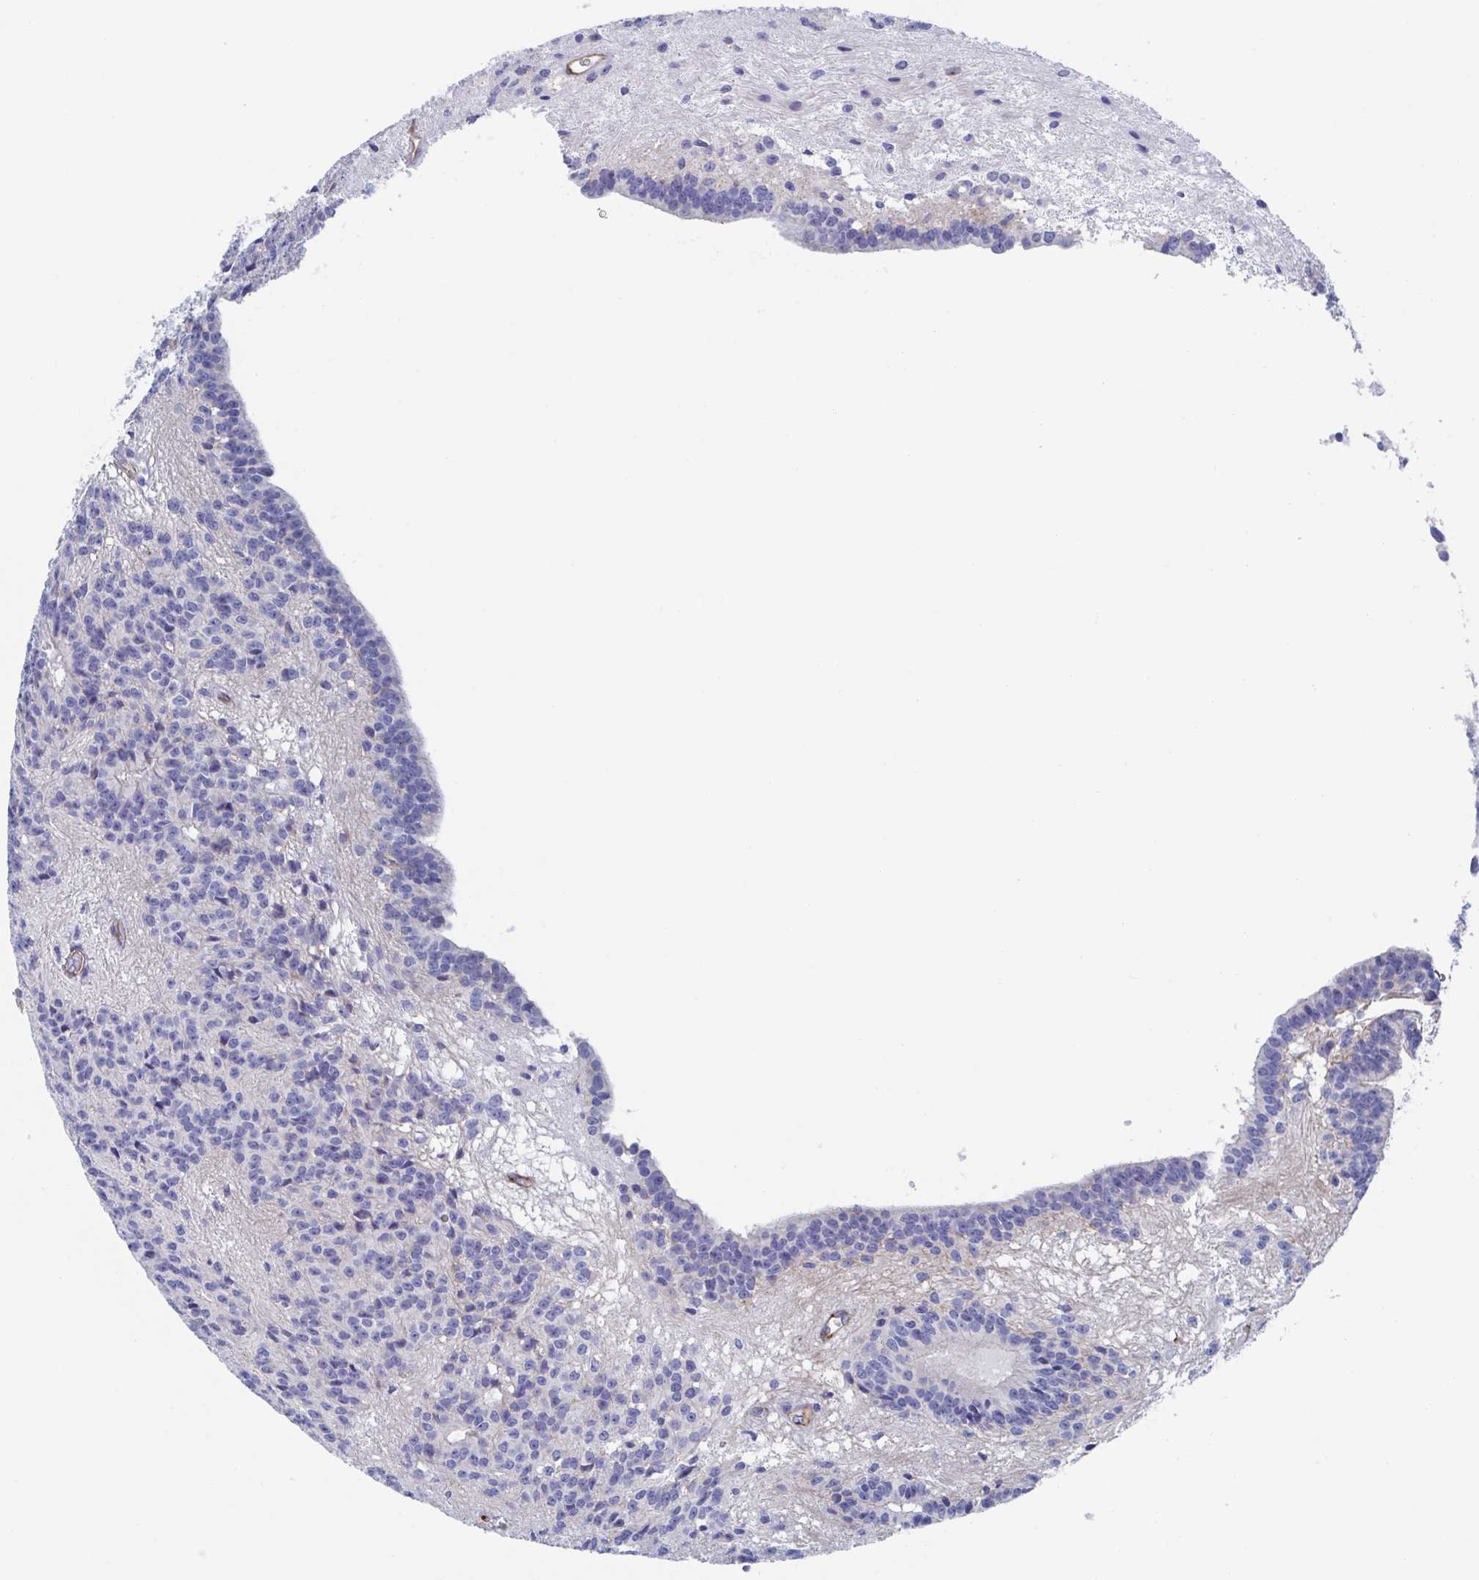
{"staining": {"intensity": "negative", "quantity": "none", "location": "none"}, "tissue": "glioma", "cell_type": "Tumor cells", "image_type": "cancer", "snomed": [{"axis": "morphology", "description": "Glioma, malignant, Low grade"}, {"axis": "topography", "description": "Brain"}], "caption": "Low-grade glioma (malignant) was stained to show a protein in brown. There is no significant staining in tumor cells. The staining is performed using DAB brown chromogen with nuclei counter-stained in using hematoxylin.", "gene": "KLC3", "patient": {"sex": "male", "age": 31}}